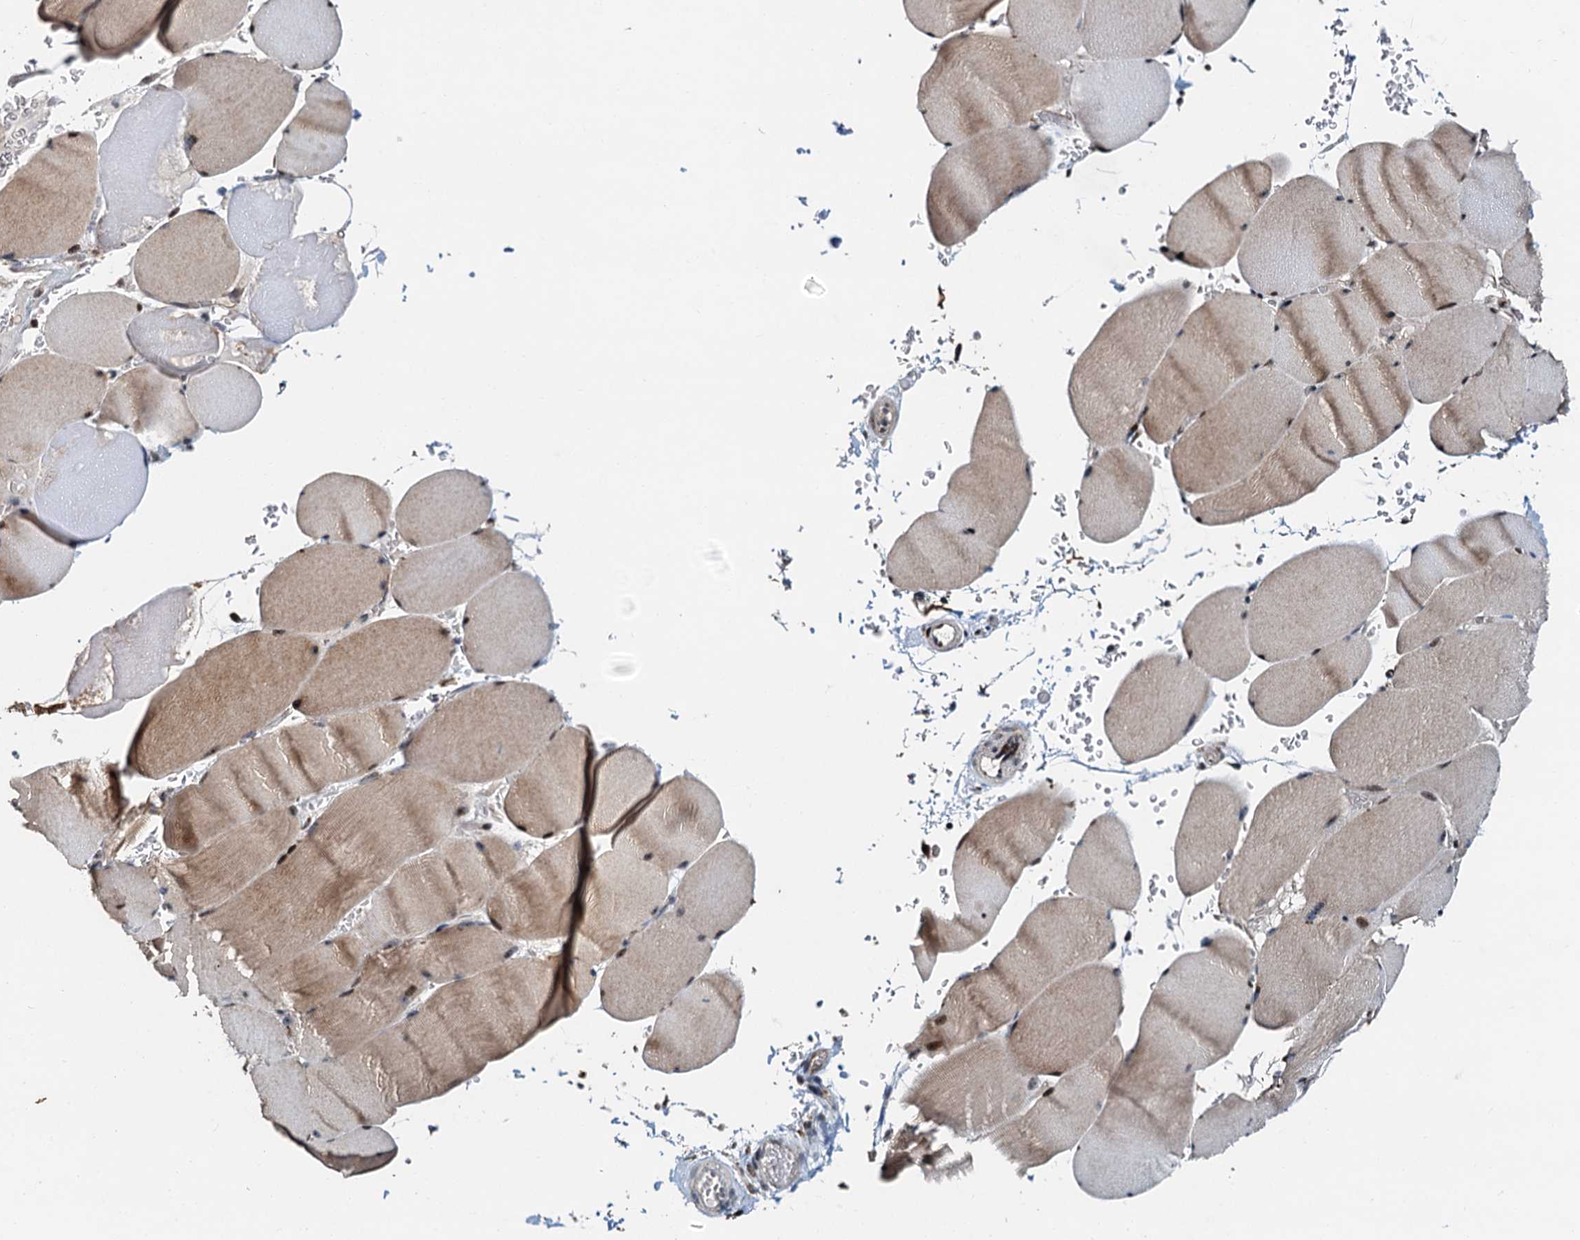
{"staining": {"intensity": "moderate", "quantity": ">75%", "location": "cytoplasmic/membranous,nuclear"}, "tissue": "skeletal muscle", "cell_type": "Myocytes", "image_type": "normal", "snomed": [{"axis": "morphology", "description": "Normal tissue, NOS"}, {"axis": "topography", "description": "Skeletal muscle"}, {"axis": "topography", "description": "Head-Neck"}], "caption": "An IHC image of benign tissue is shown. Protein staining in brown labels moderate cytoplasmic/membranous,nuclear positivity in skeletal muscle within myocytes. The staining was performed using DAB (3,3'-diaminobenzidine), with brown indicating positive protein expression. Nuclei are stained blue with hematoxylin.", "gene": "DNAJC21", "patient": {"sex": "male", "age": 66}}